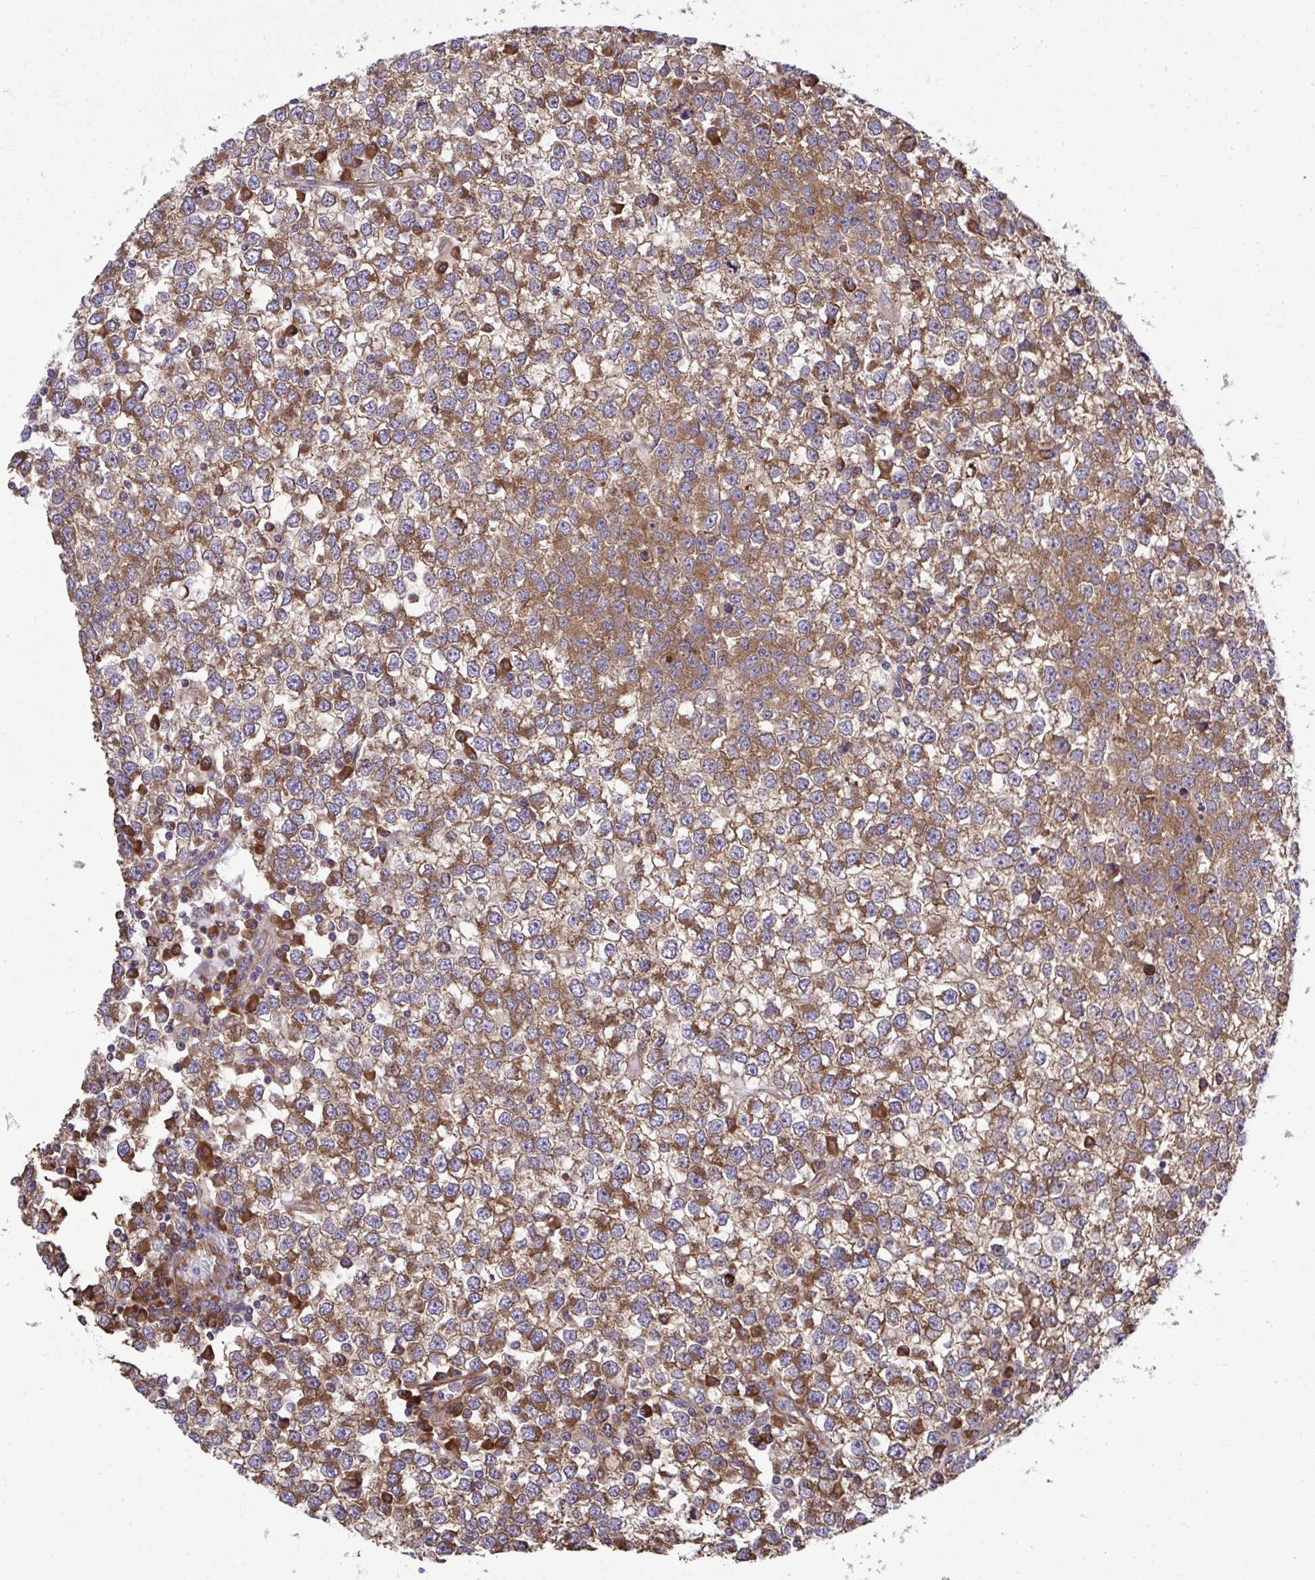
{"staining": {"intensity": "moderate", "quantity": ">75%", "location": "cytoplasmic/membranous"}, "tissue": "testis cancer", "cell_type": "Tumor cells", "image_type": "cancer", "snomed": [{"axis": "morphology", "description": "Seminoma, NOS"}, {"axis": "topography", "description": "Testis"}], "caption": "Immunohistochemical staining of human testis seminoma shows medium levels of moderate cytoplasmic/membranous expression in approximately >75% of tumor cells.", "gene": "RPS15", "patient": {"sex": "male", "age": 65}}